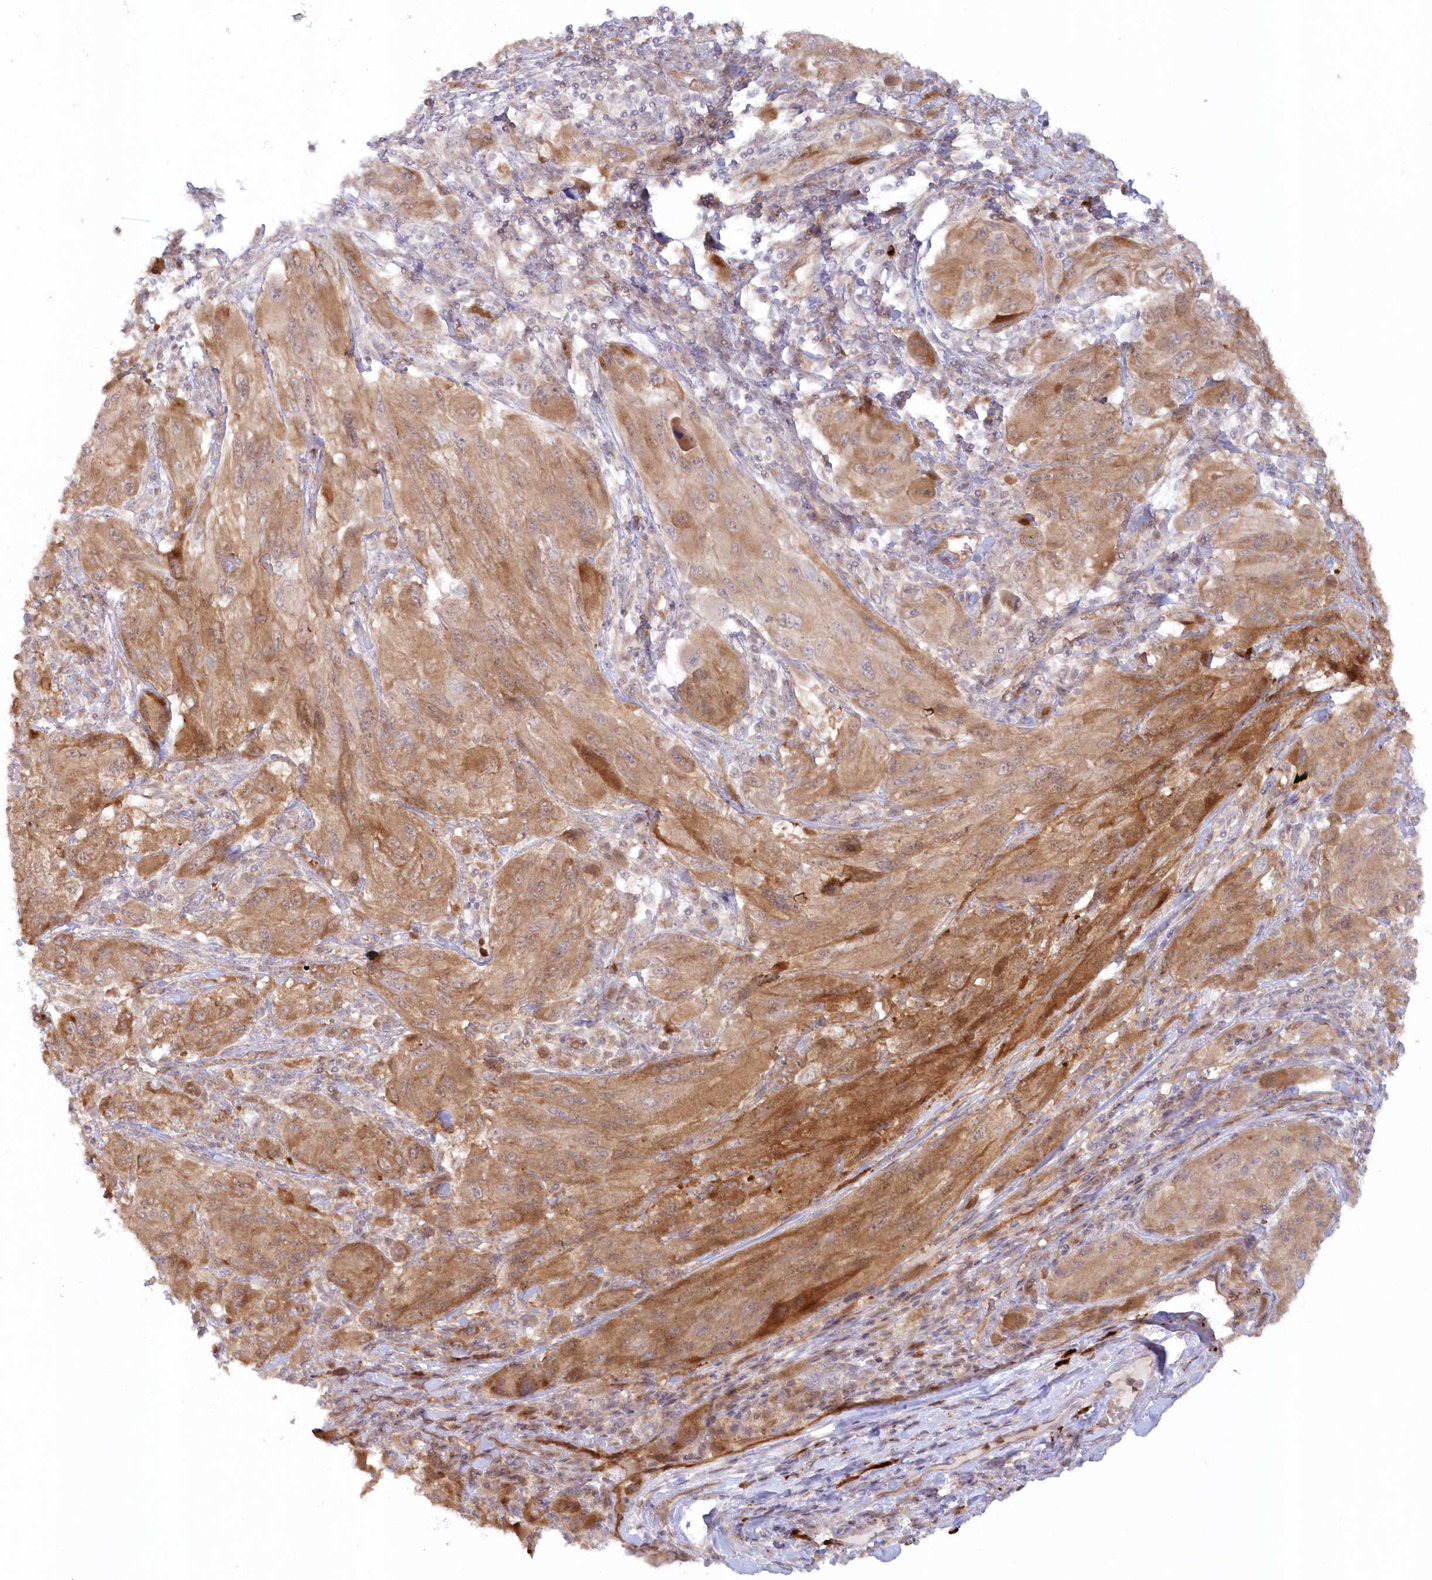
{"staining": {"intensity": "moderate", "quantity": ">75%", "location": "cytoplasmic/membranous"}, "tissue": "melanoma", "cell_type": "Tumor cells", "image_type": "cancer", "snomed": [{"axis": "morphology", "description": "Malignant melanoma, NOS"}, {"axis": "topography", "description": "Skin"}], "caption": "Immunohistochemistry photomicrograph of neoplastic tissue: human malignant melanoma stained using immunohistochemistry displays medium levels of moderate protein expression localized specifically in the cytoplasmic/membranous of tumor cells, appearing as a cytoplasmic/membranous brown color.", "gene": "GBE1", "patient": {"sex": "female", "age": 91}}